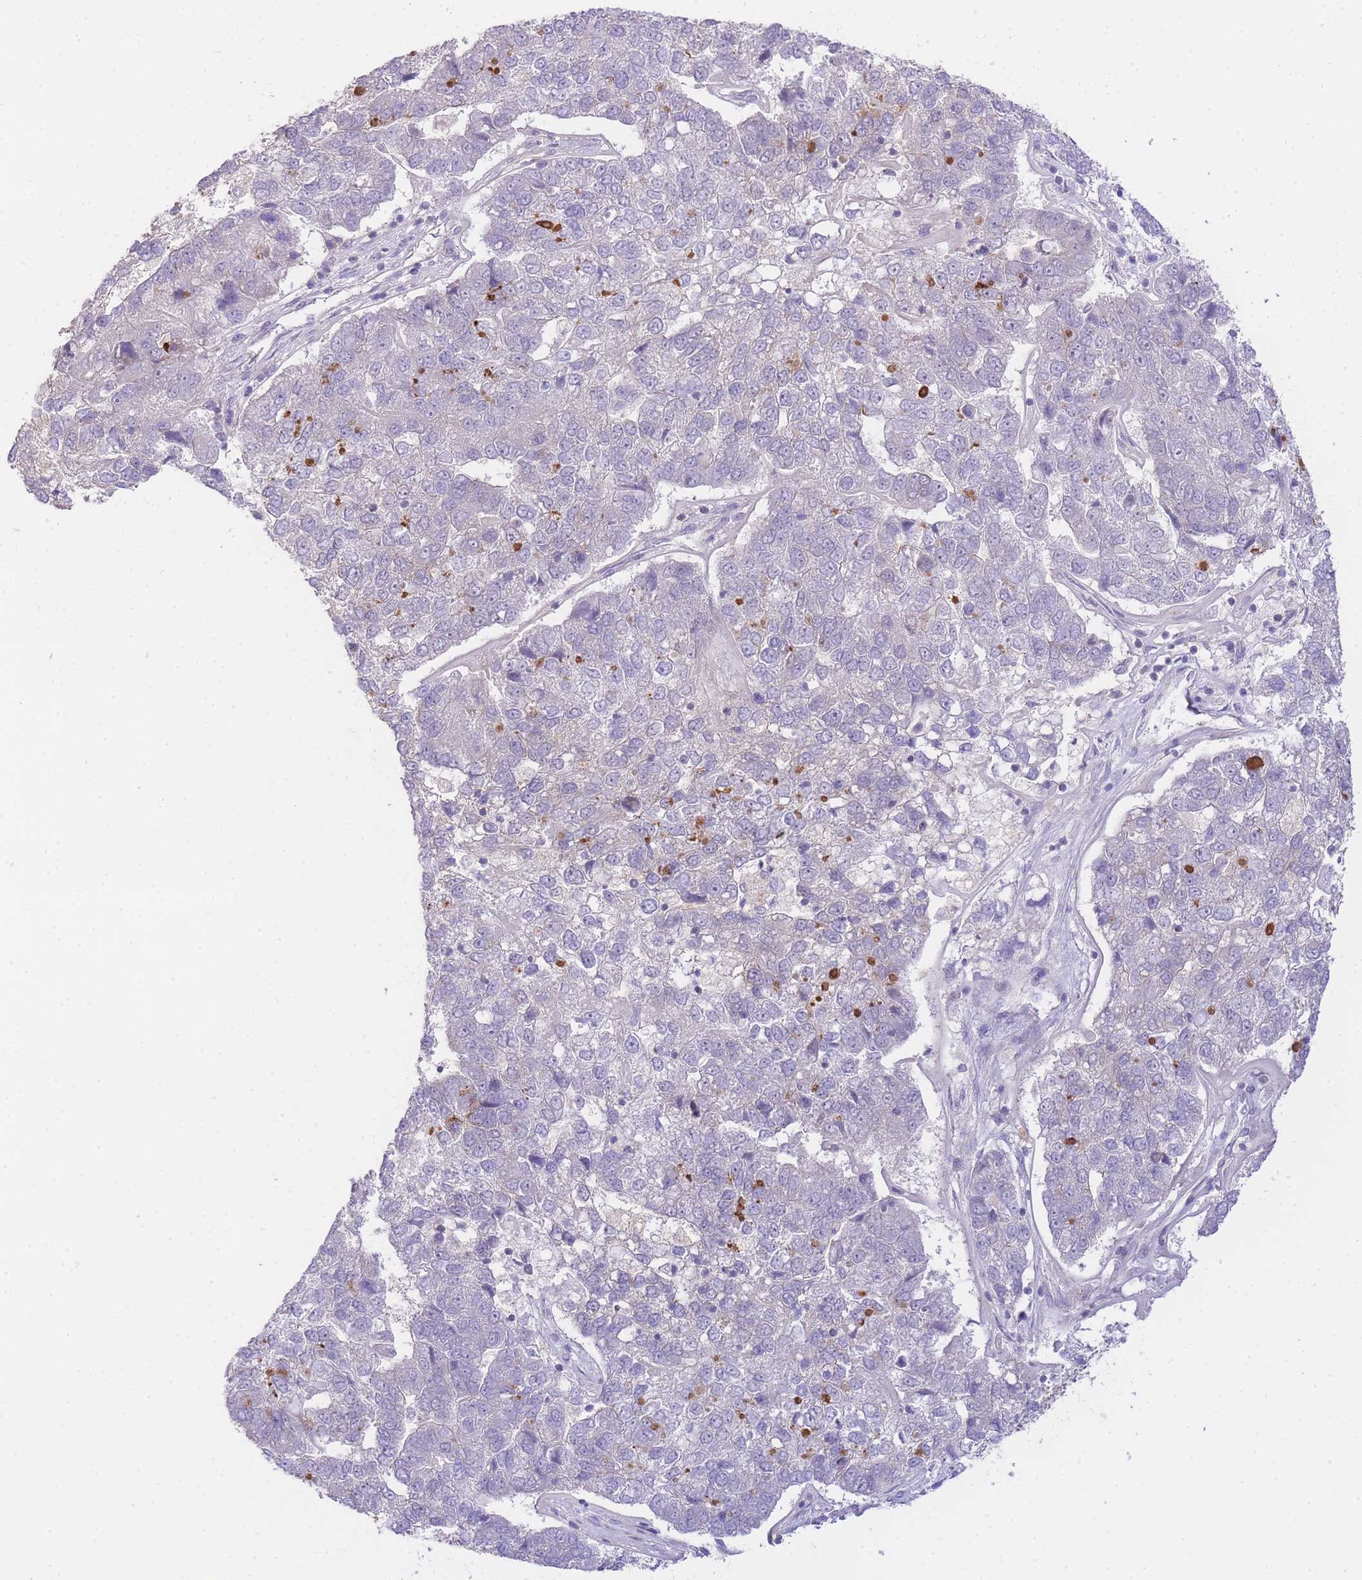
{"staining": {"intensity": "negative", "quantity": "none", "location": "none"}, "tissue": "pancreatic cancer", "cell_type": "Tumor cells", "image_type": "cancer", "snomed": [{"axis": "morphology", "description": "Adenocarcinoma, NOS"}, {"axis": "topography", "description": "Pancreas"}], "caption": "Tumor cells show no significant protein positivity in pancreatic adenocarcinoma.", "gene": "UBXN7", "patient": {"sex": "female", "age": 61}}